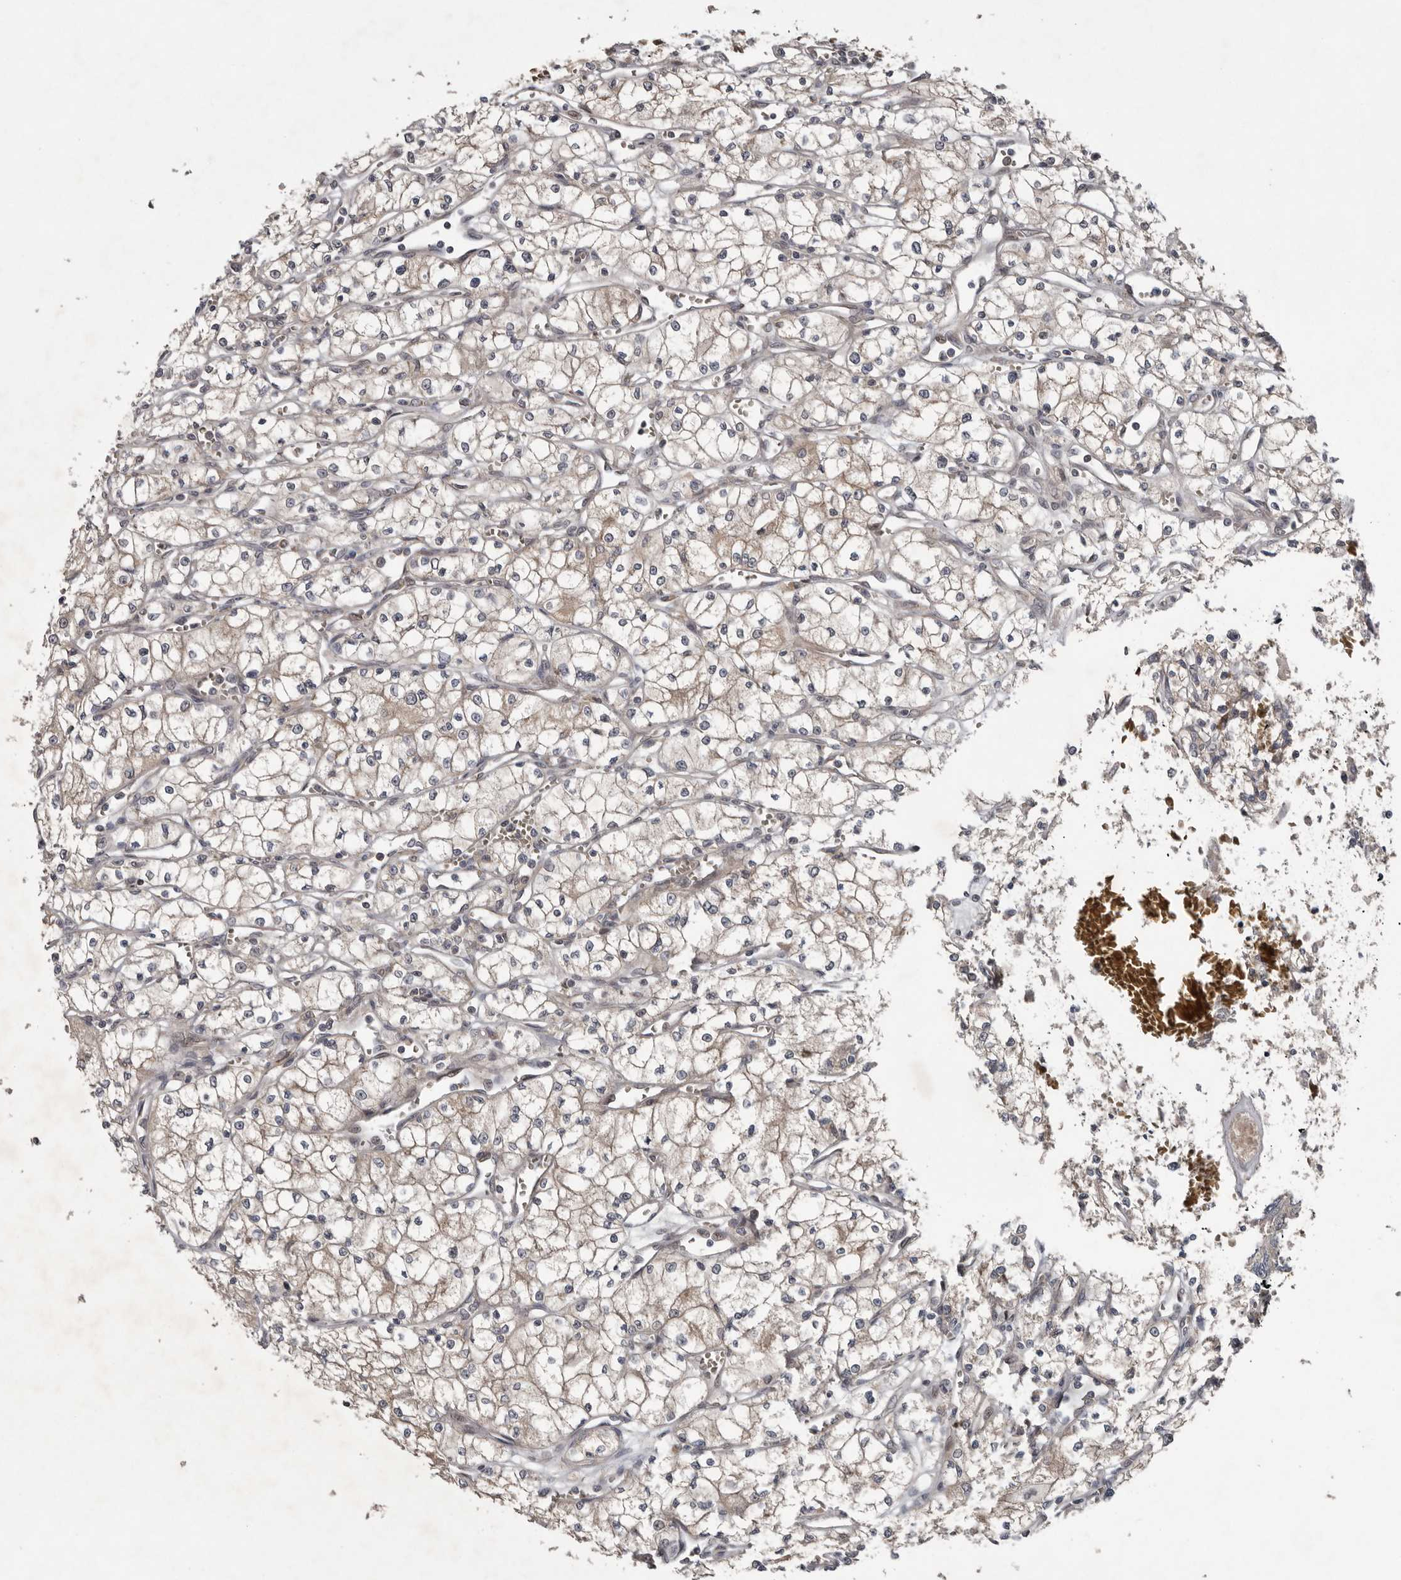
{"staining": {"intensity": "weak", "quantity": "<25%", "location": "cytoplasmic/membranous"}, "tissue": "renal cancer", "cell_type": "Tumor cells", "image_type": "cancer", "snomed": [{"axis": "morphology", "description": "Adenocarcinoma, NOS"}, {"axis": "topography", "description": "Kidney"}], "caption": "Immunohistochemistry histopathology image of neoplastic tissue: human renal cancer (adenocarcinoma) stained with DAB (3,3'-diaminobenzidine) displays no significant protein staining in tumor cells. The staining is performed using DAB (3,3'-diaminobenzidine) brown chromogen with nuclei counter-stained in using hematoxylin.", "gene": "CHML", "patient": {"sex": "male", "age": 59}}